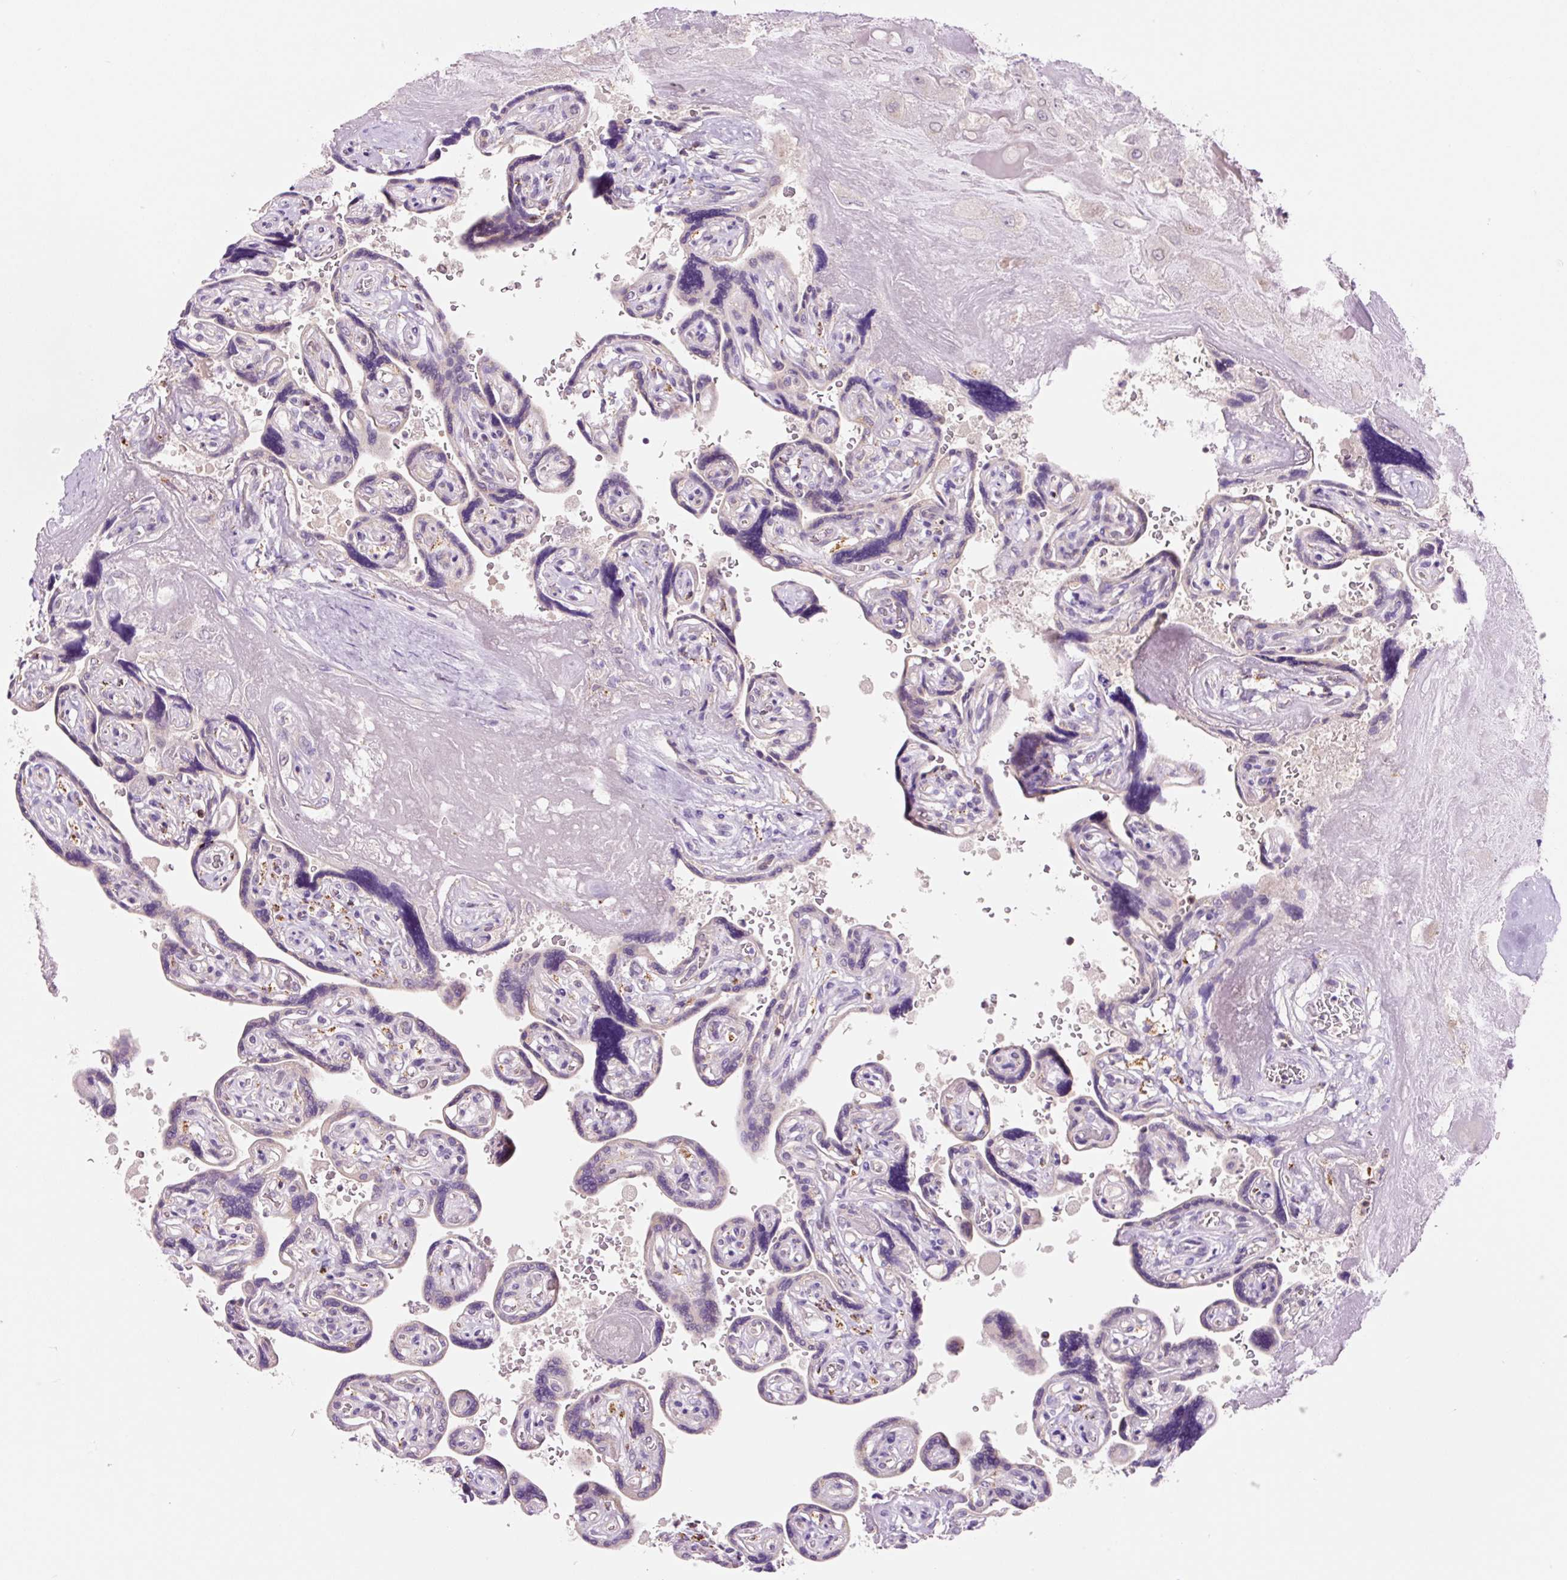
{"staining": {"intensity": "negative", "quantity": "none", "location": "none"}, "tissue": "placenta", "cell_type": "Decidual cells", "image_type": "normal", "snomed": [{"axis": "morphology", "description": "Normal tissue, NOS"}, {"axis": "topography", "description": "Placenta"}], "caption": "Photomicrograph shows no protein staining in decidual cells of benign placenta.", "gene": "PCK2", "patient": {"sex": "female", "age": 32}}